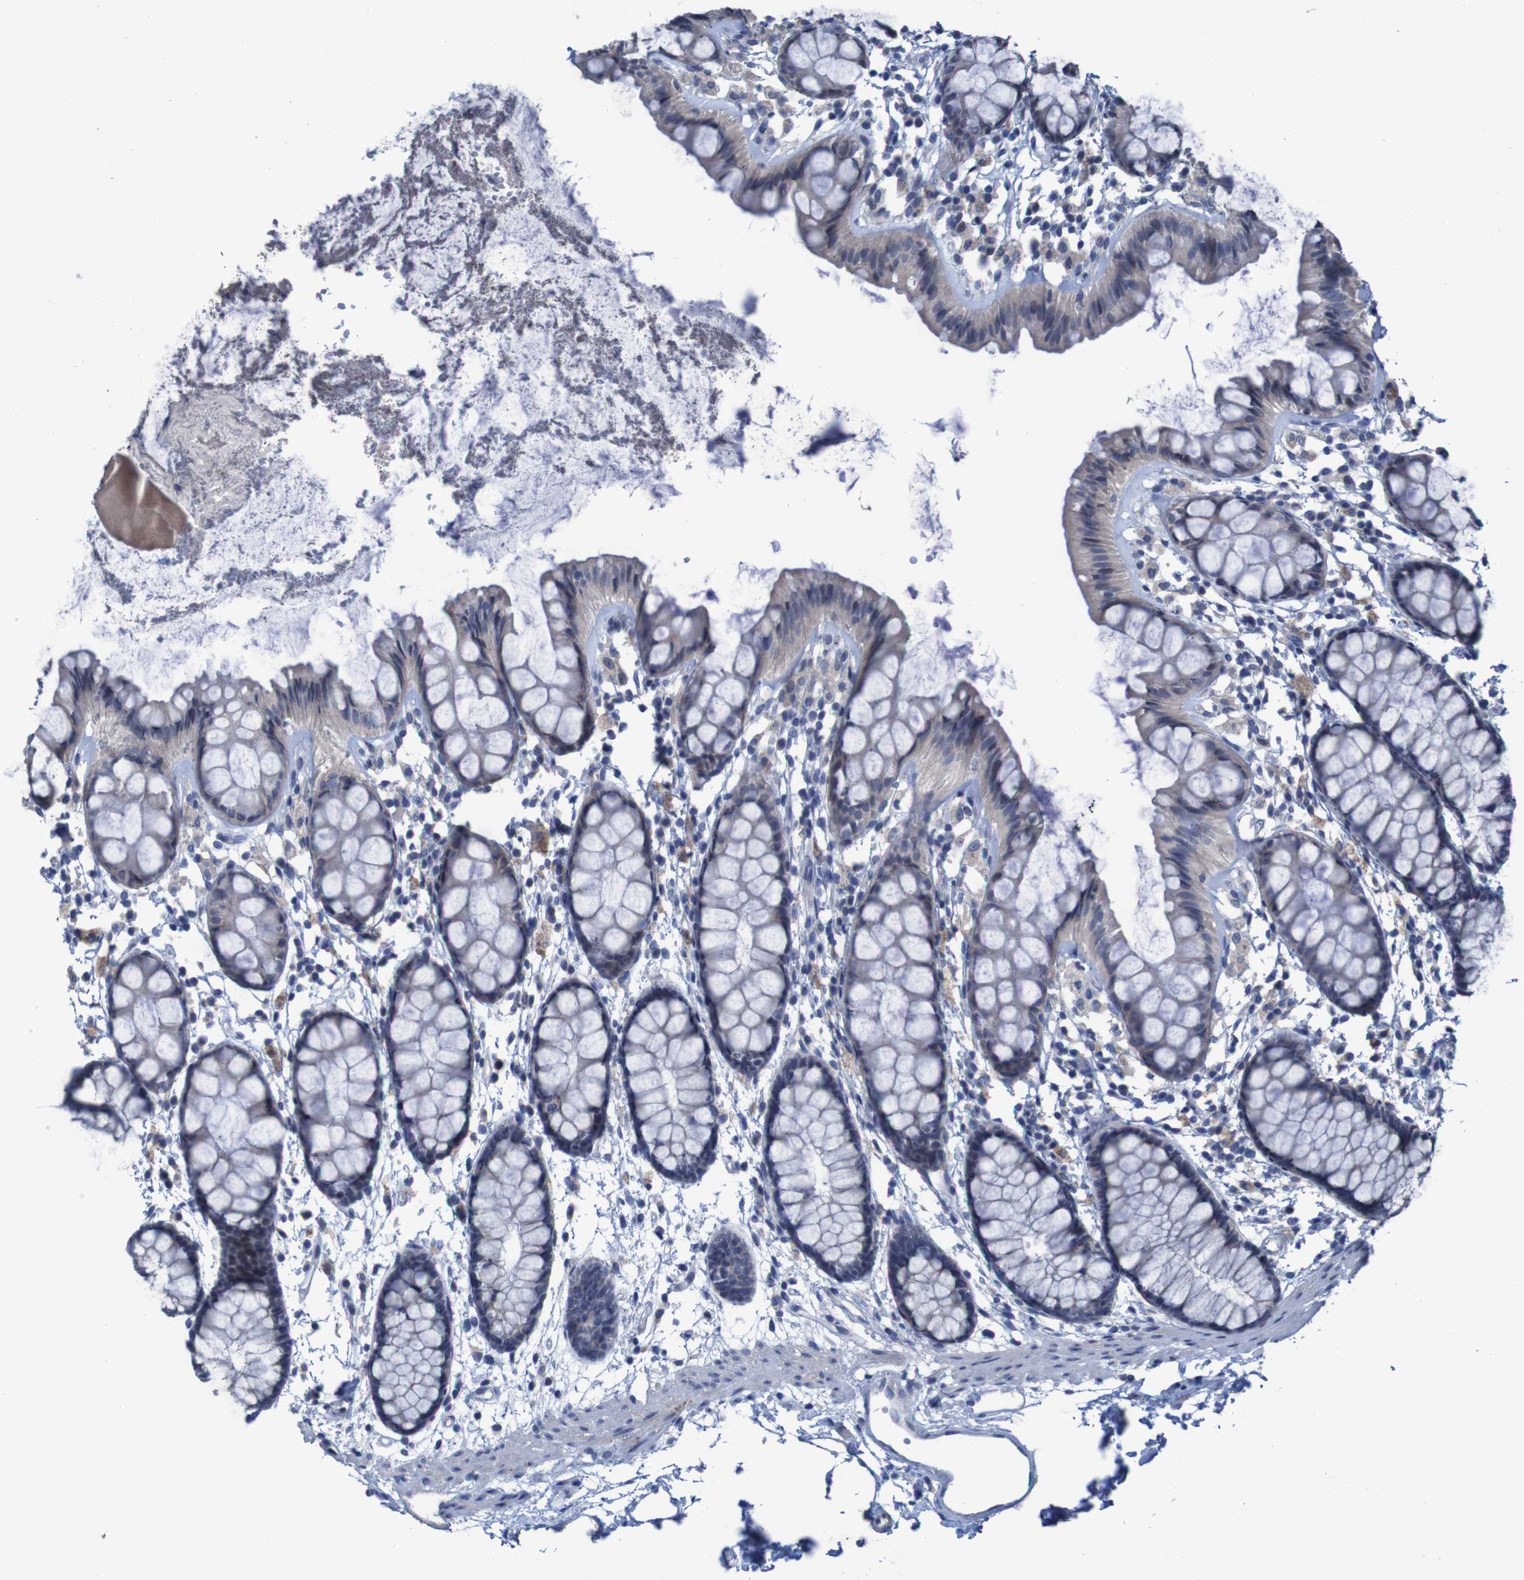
{"staining": {"intensity": "weak", "quantity": "25%-75%", "location": "cytoplasmic/membranous"}, "tissue": "rectum", "cell_type": "Glandular cells", "image_type": "normal", "snomed": [{"axis": "morphology", "description": "Normal tissue, NOS"}, {"axis": "topography", "description": "Rectum"}], "caption": "IHC micrograph of benign rectum: human rectum stained using IHC reveals low levels of weak protein expression localized specifically in the cytoplasmic/membranous of glandular cells, appearing as a cytoplasmic/membranous brown color.", "gene": "CLDN18", "patient": {"sex": "female", "age": 66}}